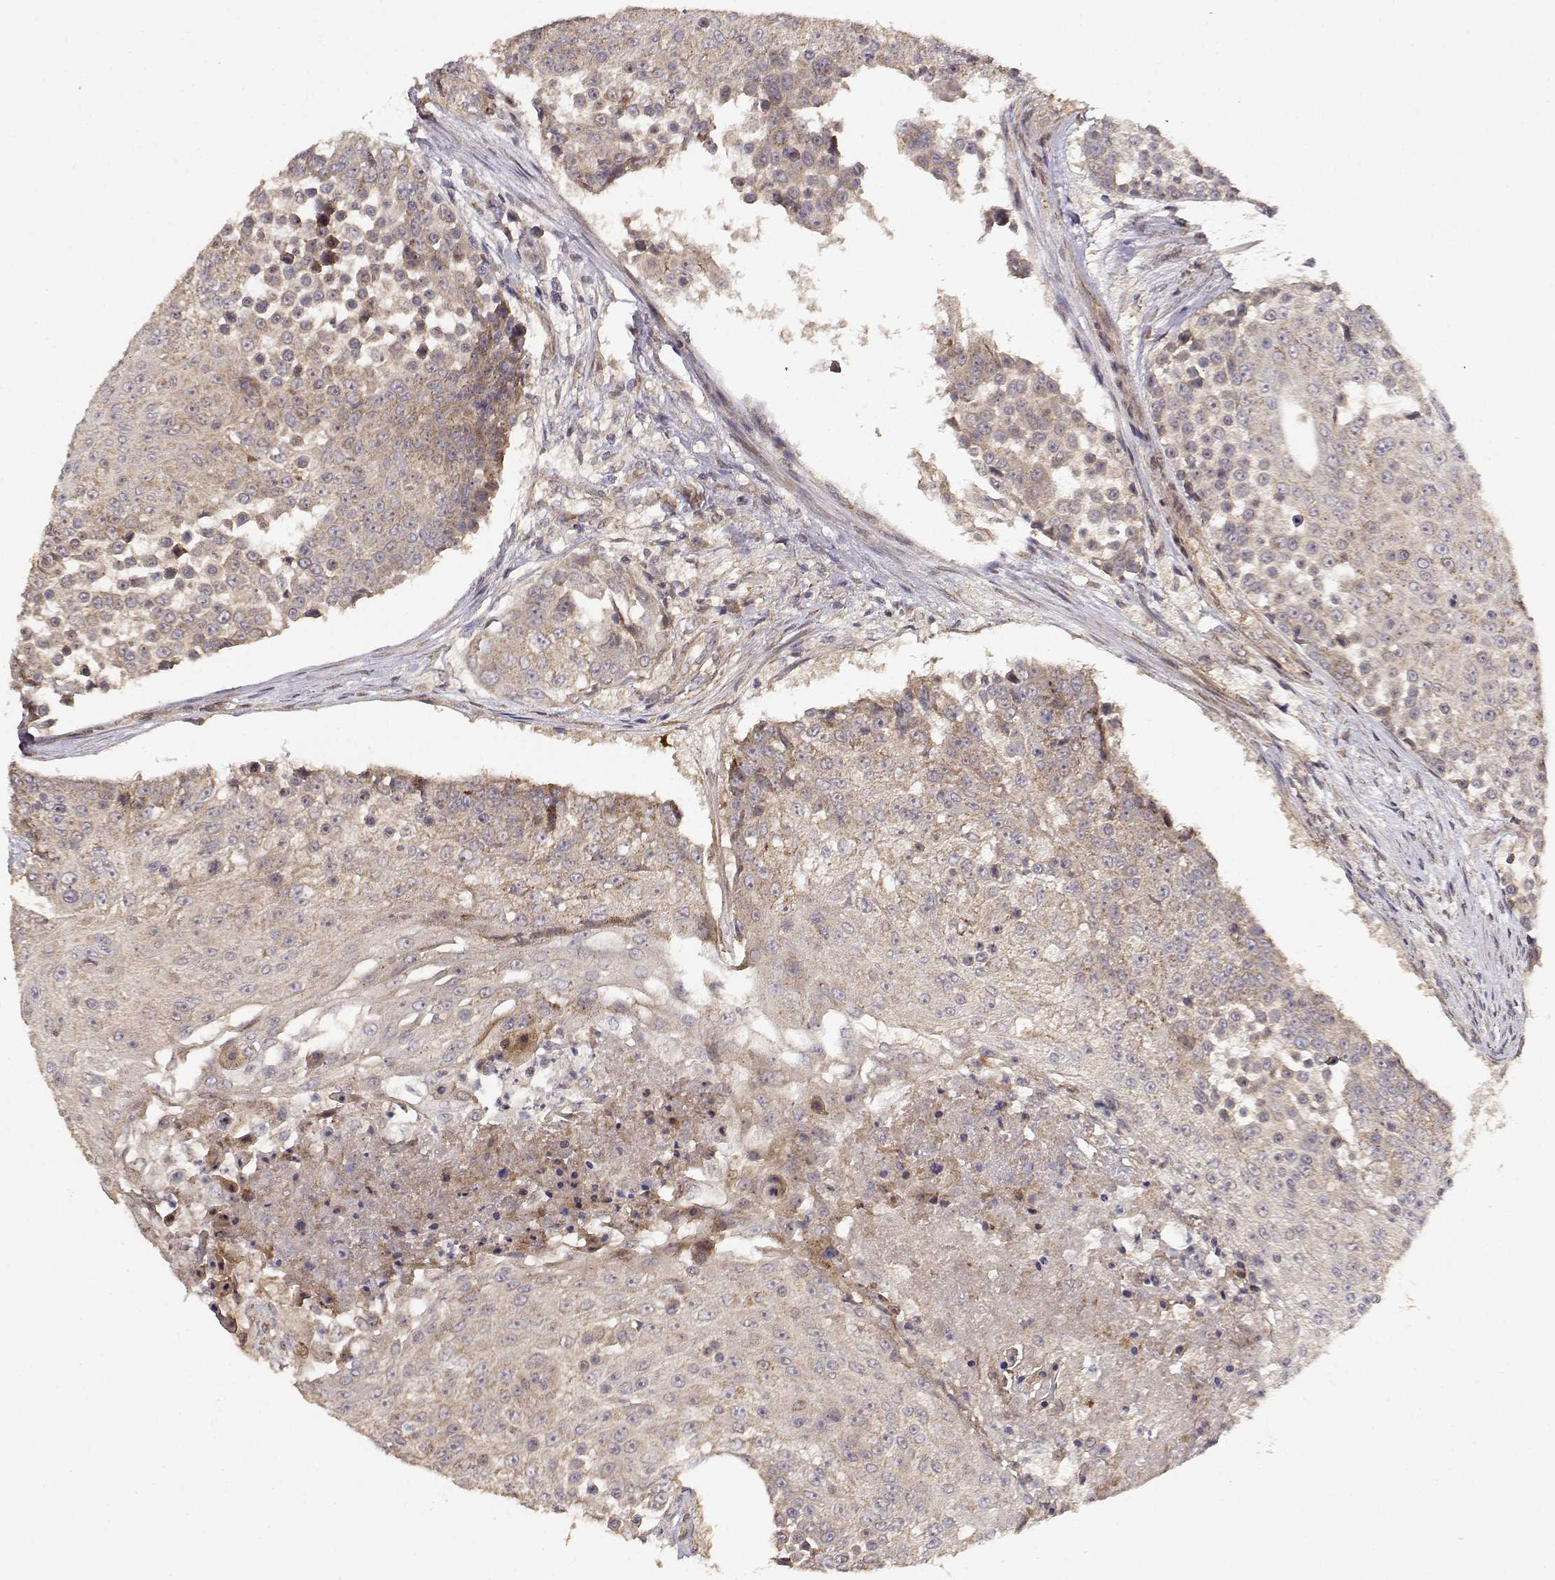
{"staining": {"intensity": "weak", "quantity": ">75%", "location": "cytoplasmic/membranous"}, "tissue": "urothelial cancer", "cell_type": "Tumor cells", "image_type": "cancer", "snomed": [{"axis": "morphology", "description": "Urothelial carcinoma, High grade"}, {"axis": "topography", "description": "Urinary bladder"}], "caption": "Urothelial cancer stained with DAB IHC displays low levels of weak cytoplasmic/membranous positivity in about >75% of tumor cells.", "gene": "PICK1", "patient": {"sex": "female", "age": 63}}